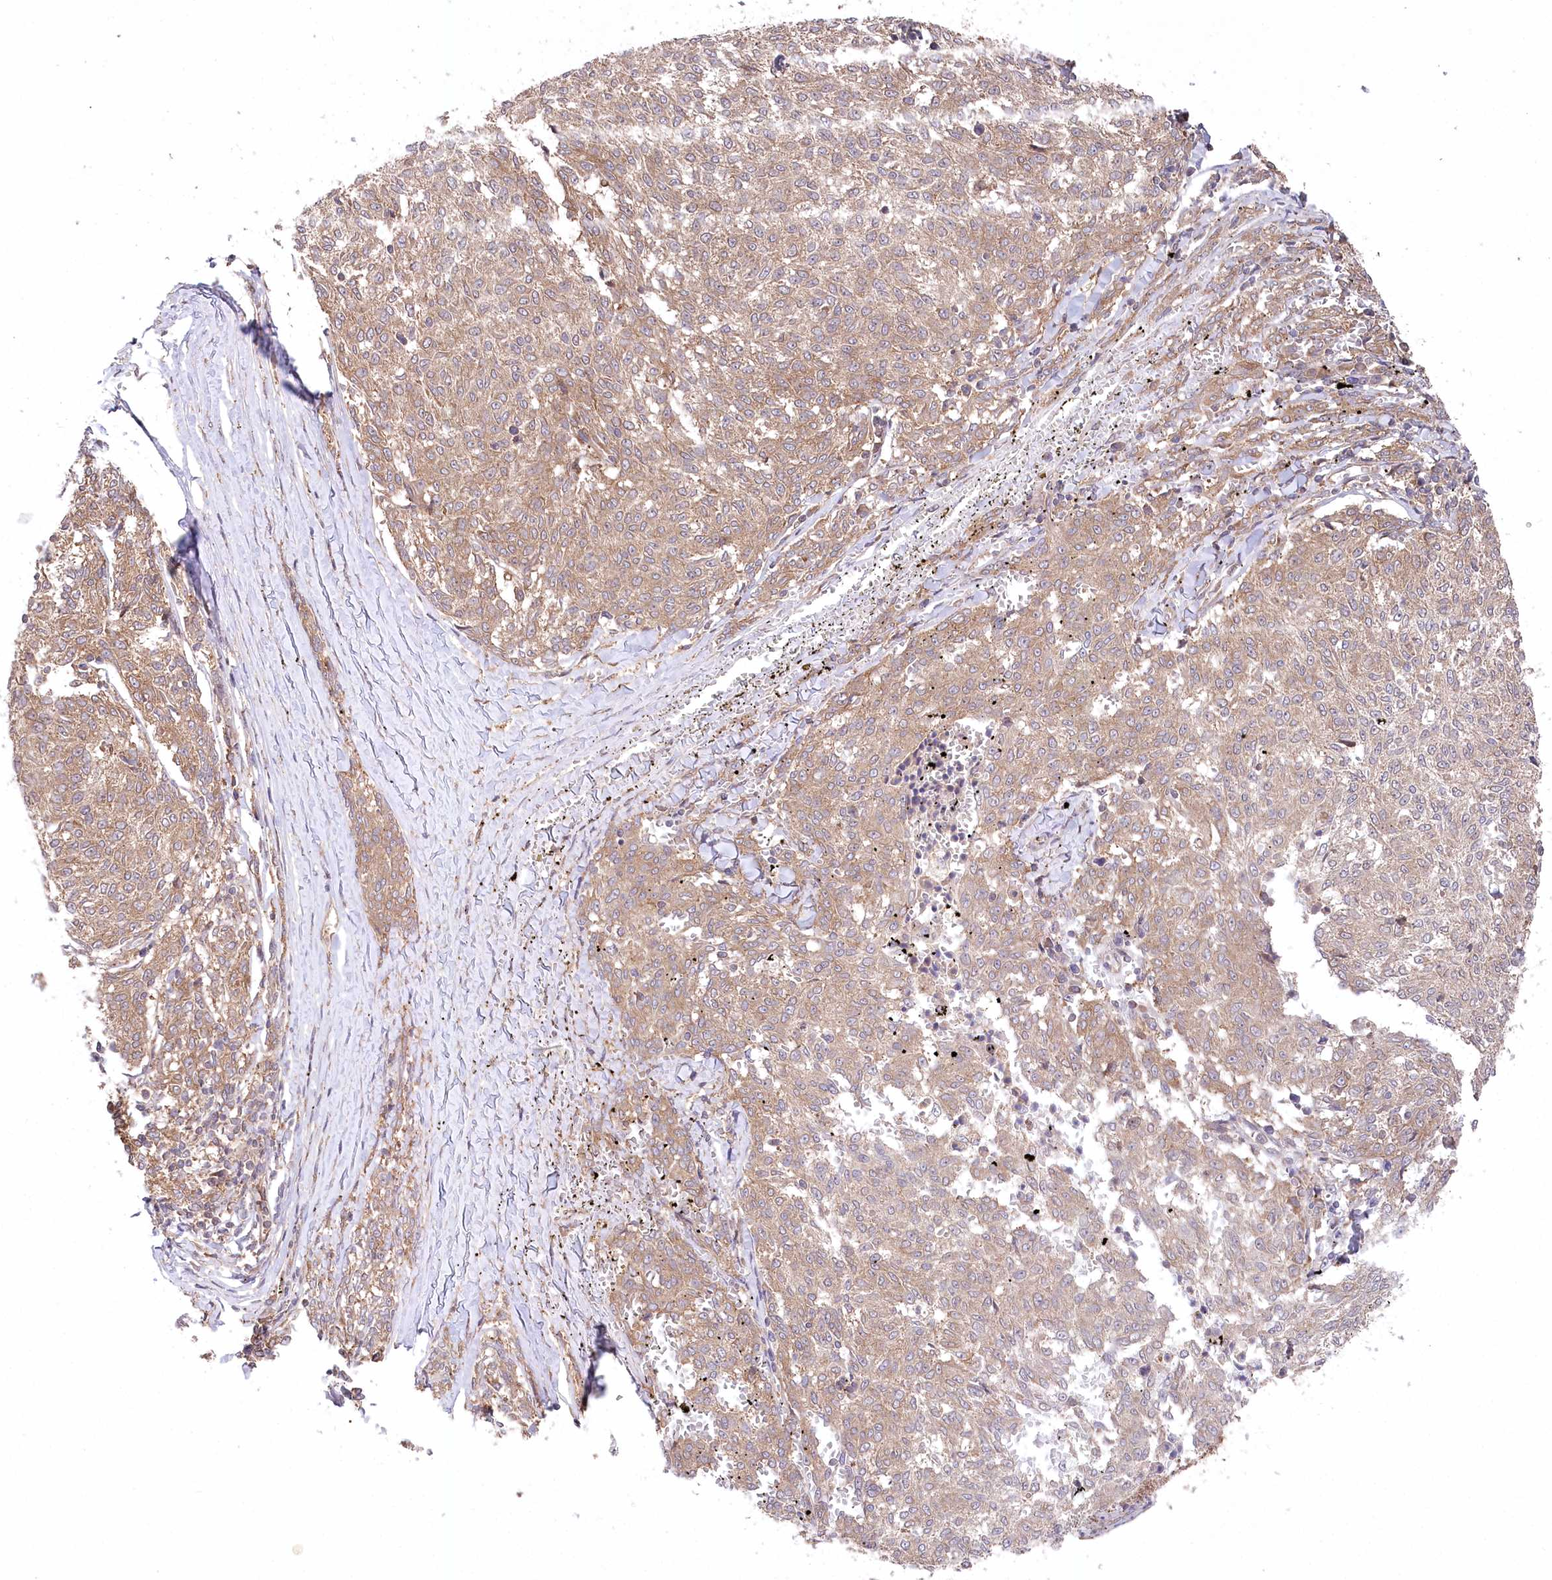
{"staining": {"intensity": "weak", "quantity": ">75%", "location": "cytoplasmic/membranous"}, "tissue": "melanoma", "cell_type": "Tumor cells", "image_type": "cancer", "snomed": [{"axis": "morphology", "description": "Malignant melanoma, NOS"}, {"axis": "topography", "description": "Skin"}], "caption": "Melanoma stained with a brown dye demonstrates weak cytoplasmic/membranous positive expression in about >75% of tumor cells.", "gene": "PPP1R21", "patient": {"sex": "female", "age": 72}}